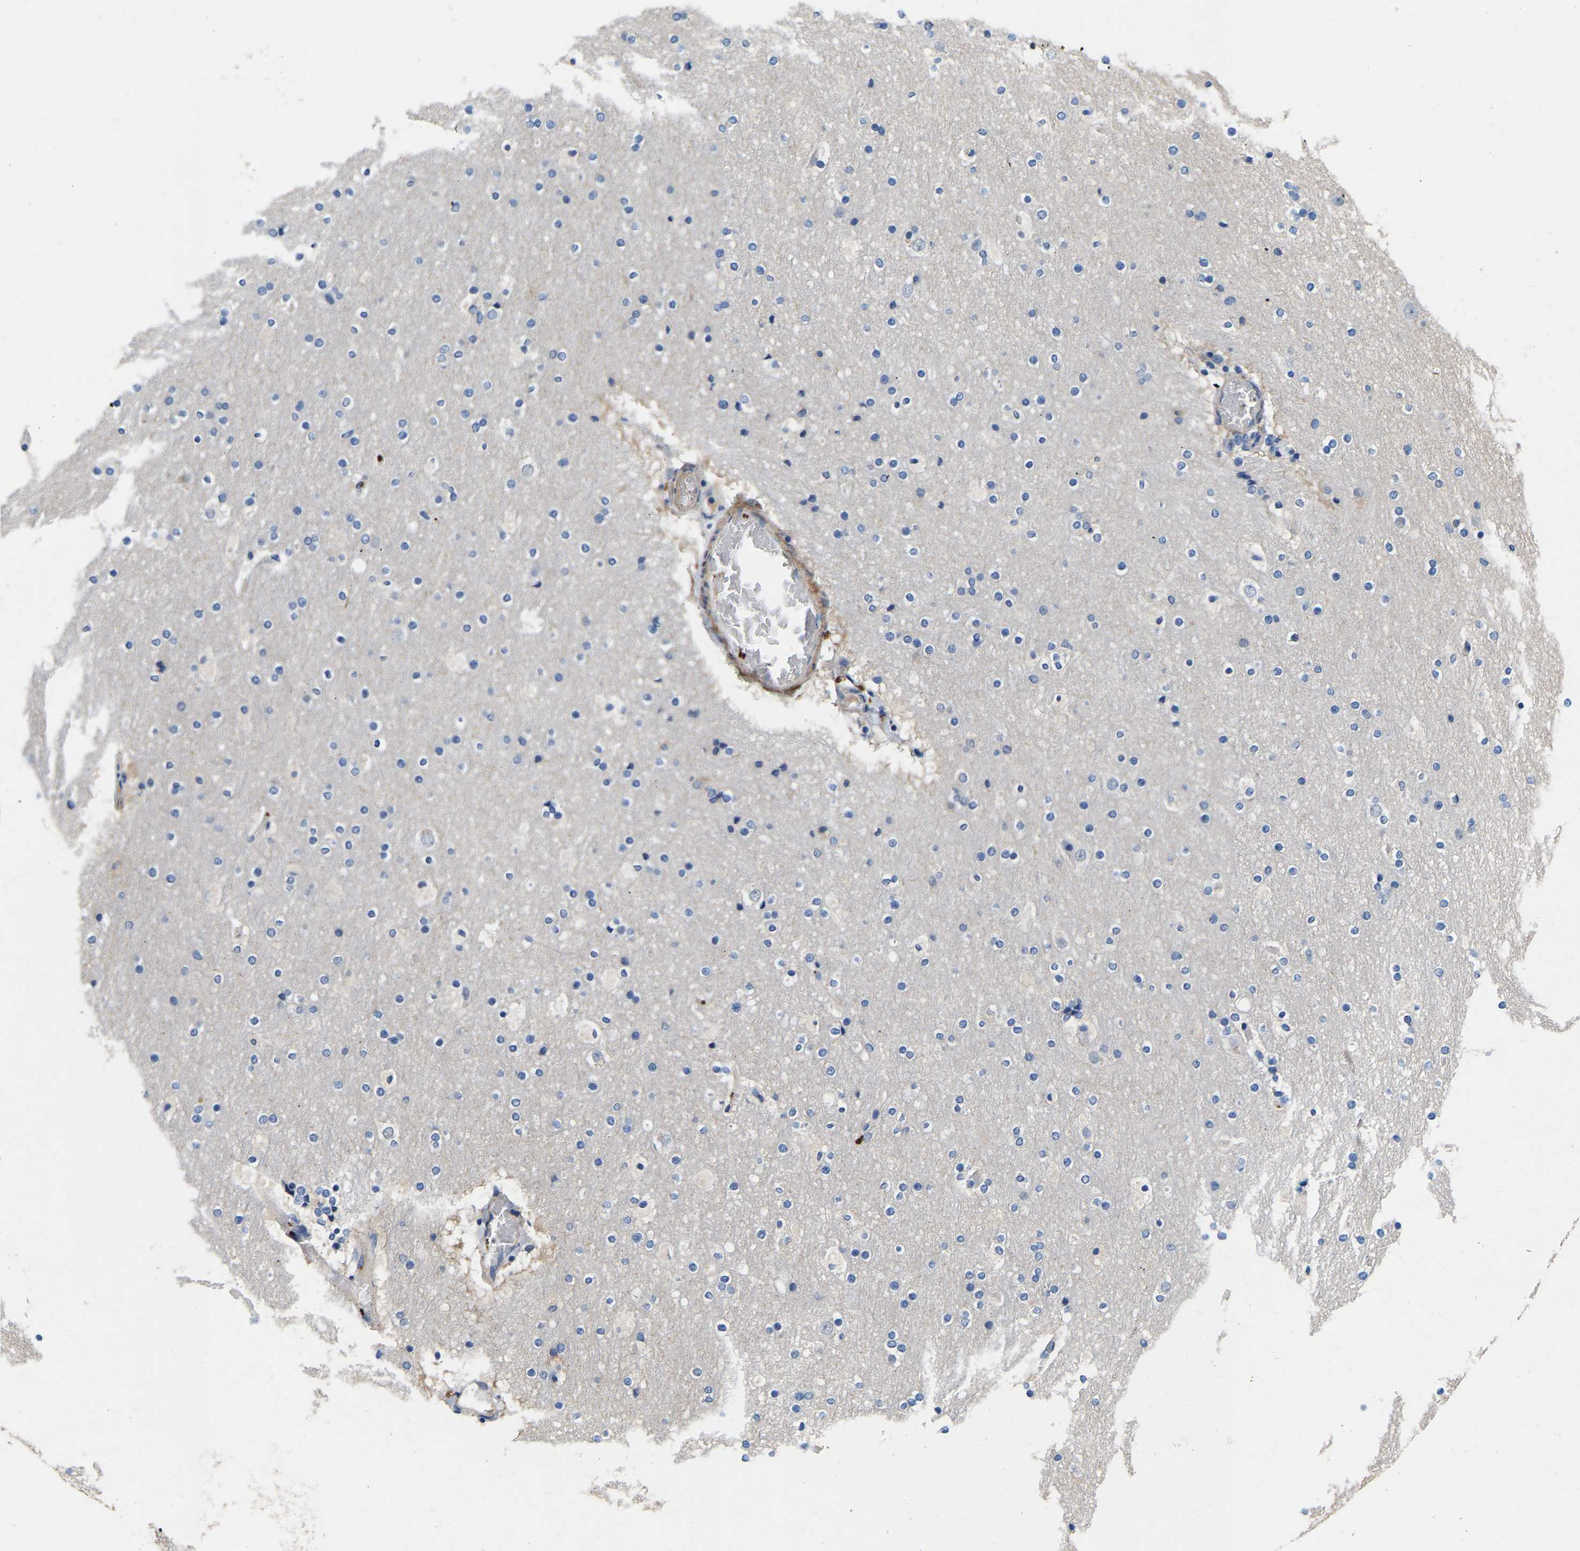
{"staining": {"intensity": "negative", "quantity": "none", "location": "none"}, "tissue": "cerebral cortex", "cell_type": "Endothelial cells", "image_type": "normal", "snomed": [{"axis": "morphology", "description": "Normal tissue, NOS"}, {"axis": "topography", "description": "Cerebral cortex"}], "caption": "Immunohistochemistry micrograph of normal cerebral cortex: human cerebral cortex stained with DAB (3,3'-diaminobenzidine) shows no significant protein staining in endothelial cells.", "gene": "RAB27B", "patient": {"sex": "male", "age": 57}}